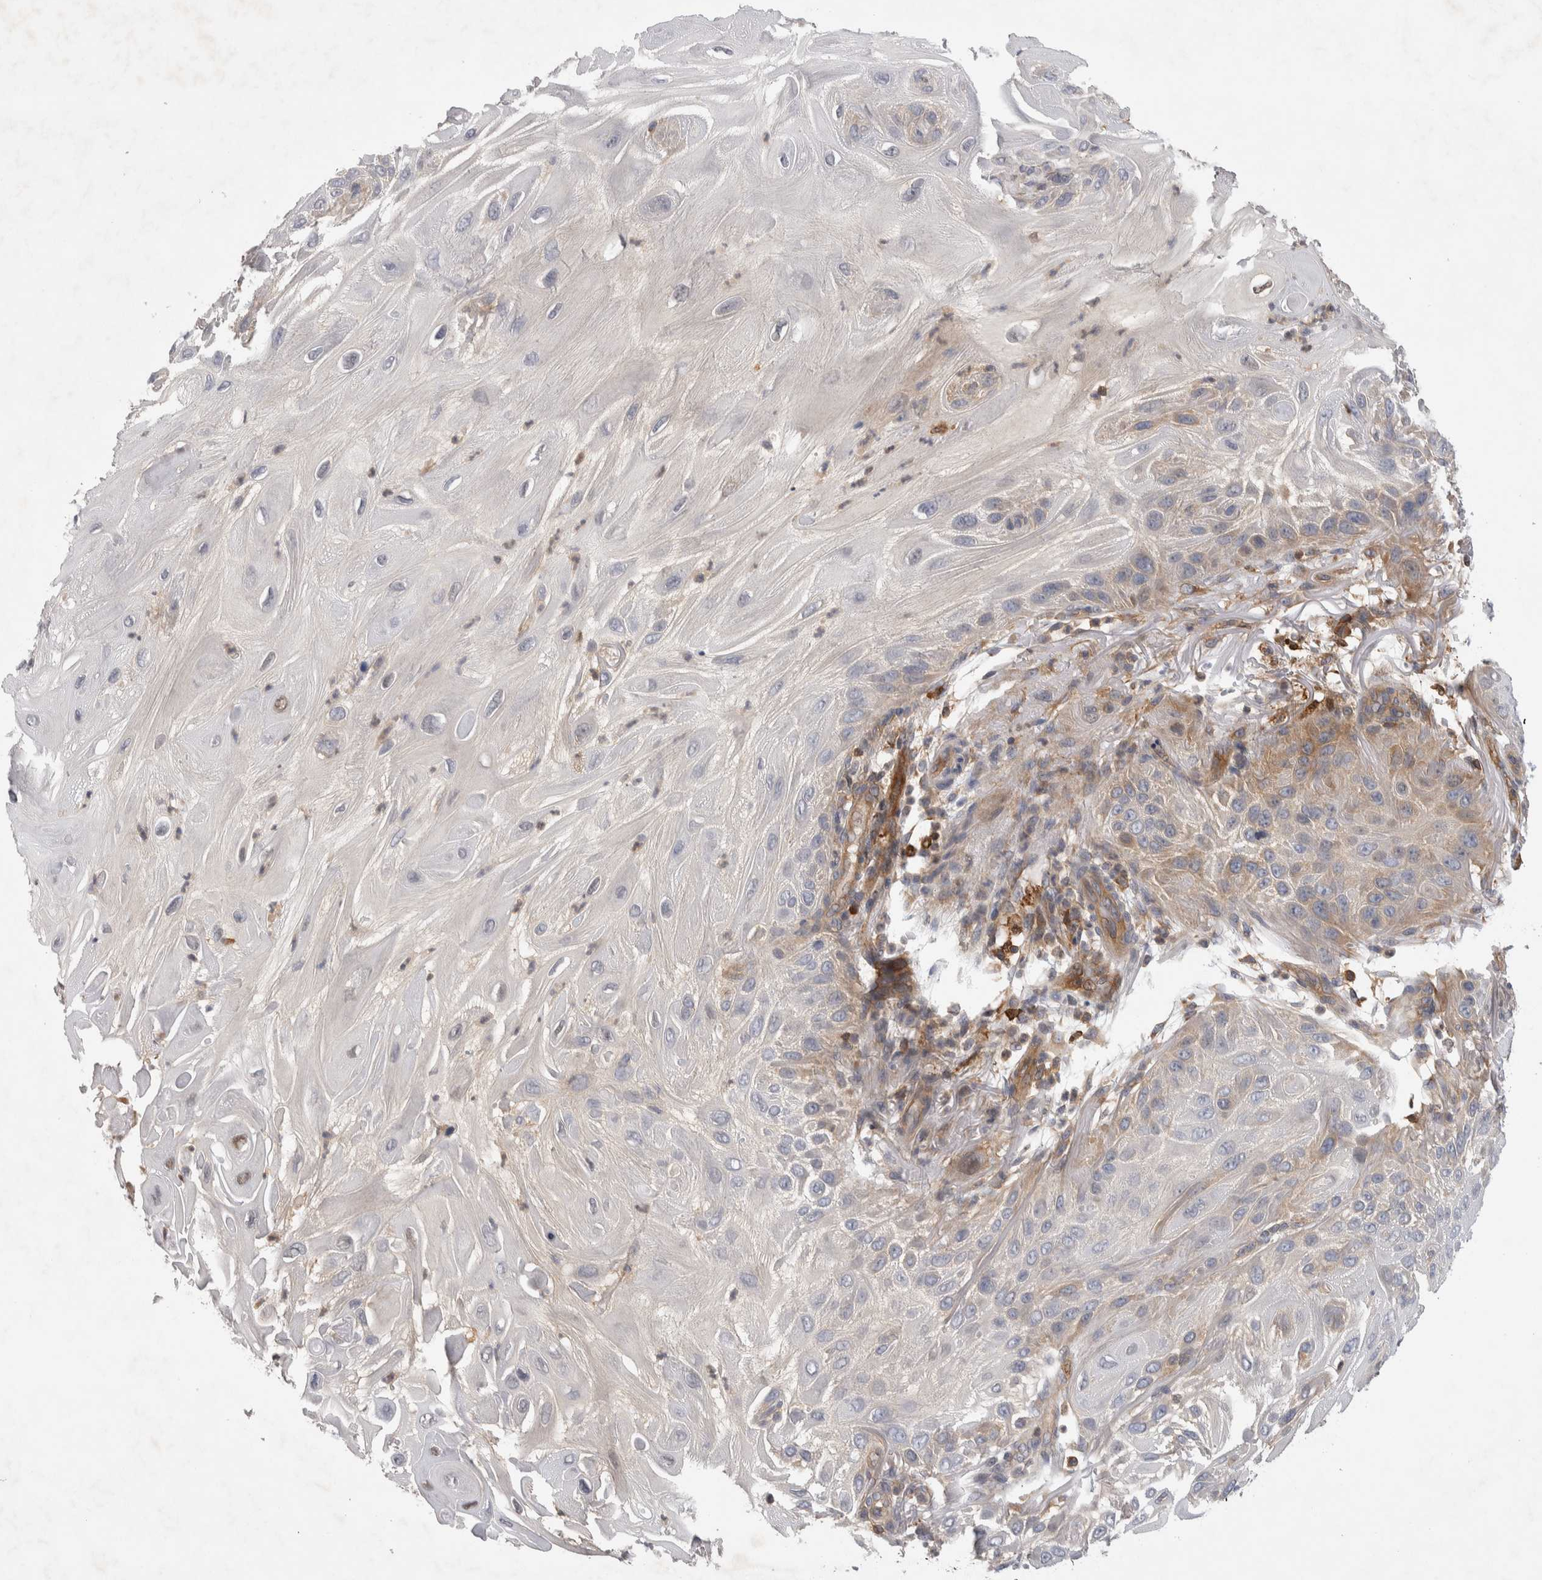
{"staining": {"intensity": "weak", "quantity": "<25%", "location": "cytoplasmic/membranous"}, "tissue": "skin cancer", "cell_type": "Tumor cells", "image_type": "cancer", "snomed": [{"axis": "morphology", "description": "Squamous cell carcinoma, NOS"}, {"axis": "topography", "description": "Skin"}], "caption": "Immunohistochemistry (IHC) of skin squamous cell carcinoma demonstrates no staining in tumor cells.", "gene": "NFKB2", "patient": {"sex": "female", "age": 77}}